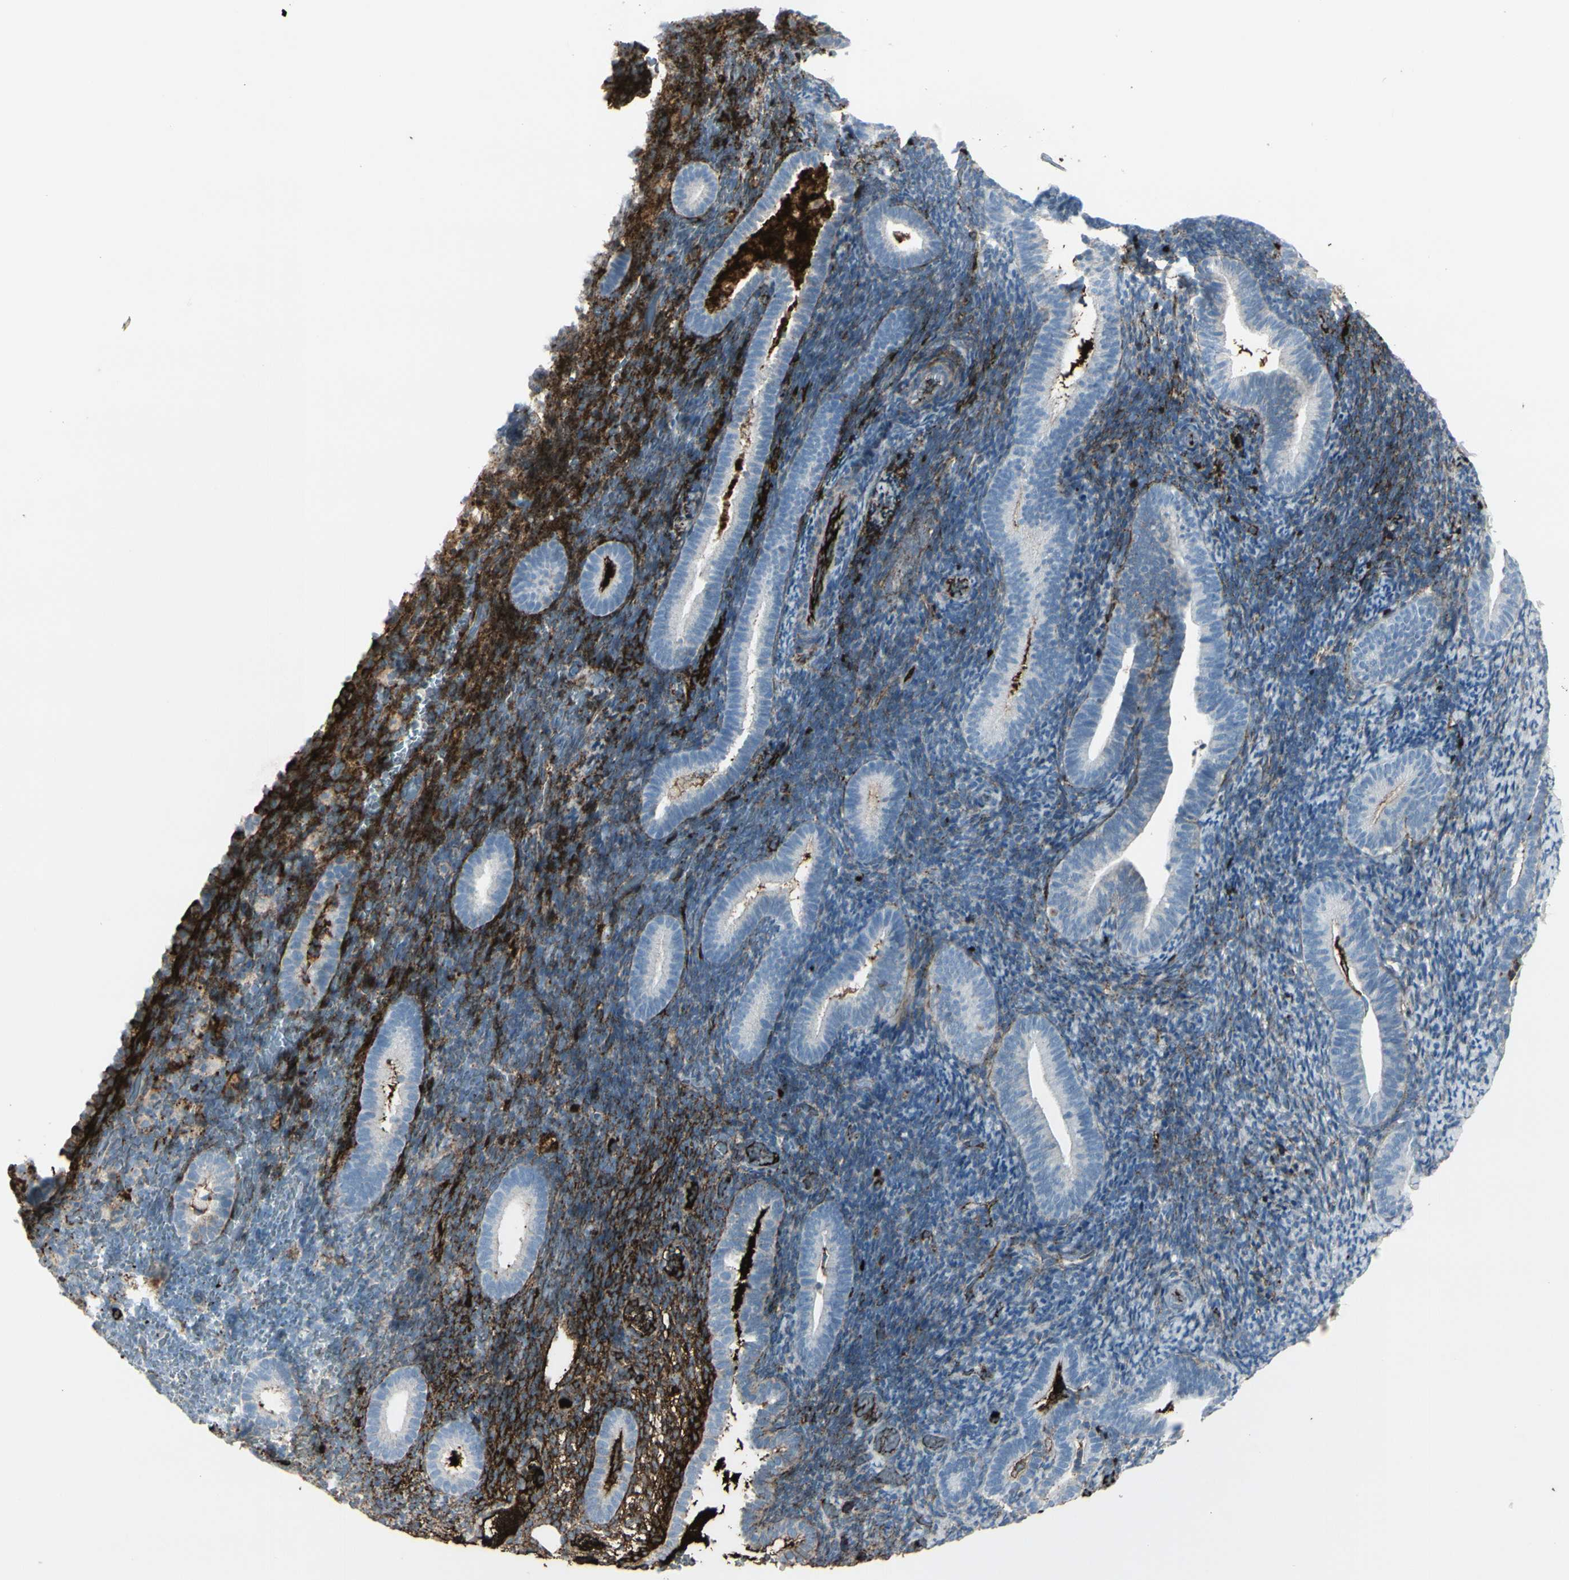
{"staining": {"intensity": "moderate", "quantity": "25%-75%", "location": "cytoplasmic/membranous"}, "tissue": "endometrium", "cell_type": "Cells in endometrial stroma", "image_type": "normal", "snomed": [{"axis": "morphology", "description": "Normal tissue, NOS"}, {"axis": "topography", "description": "Endometrium"}], "caption": "Endometrium stained for a protein exhibits moderate cytoplasmic/membranous positivity in cells in endometrial stroma. Immunohistochemistry stains the protein of interest in brown and the nuclei are stained blue.", "gene": "IGHG1", "patient": {"sex": "female", "age": 51}}